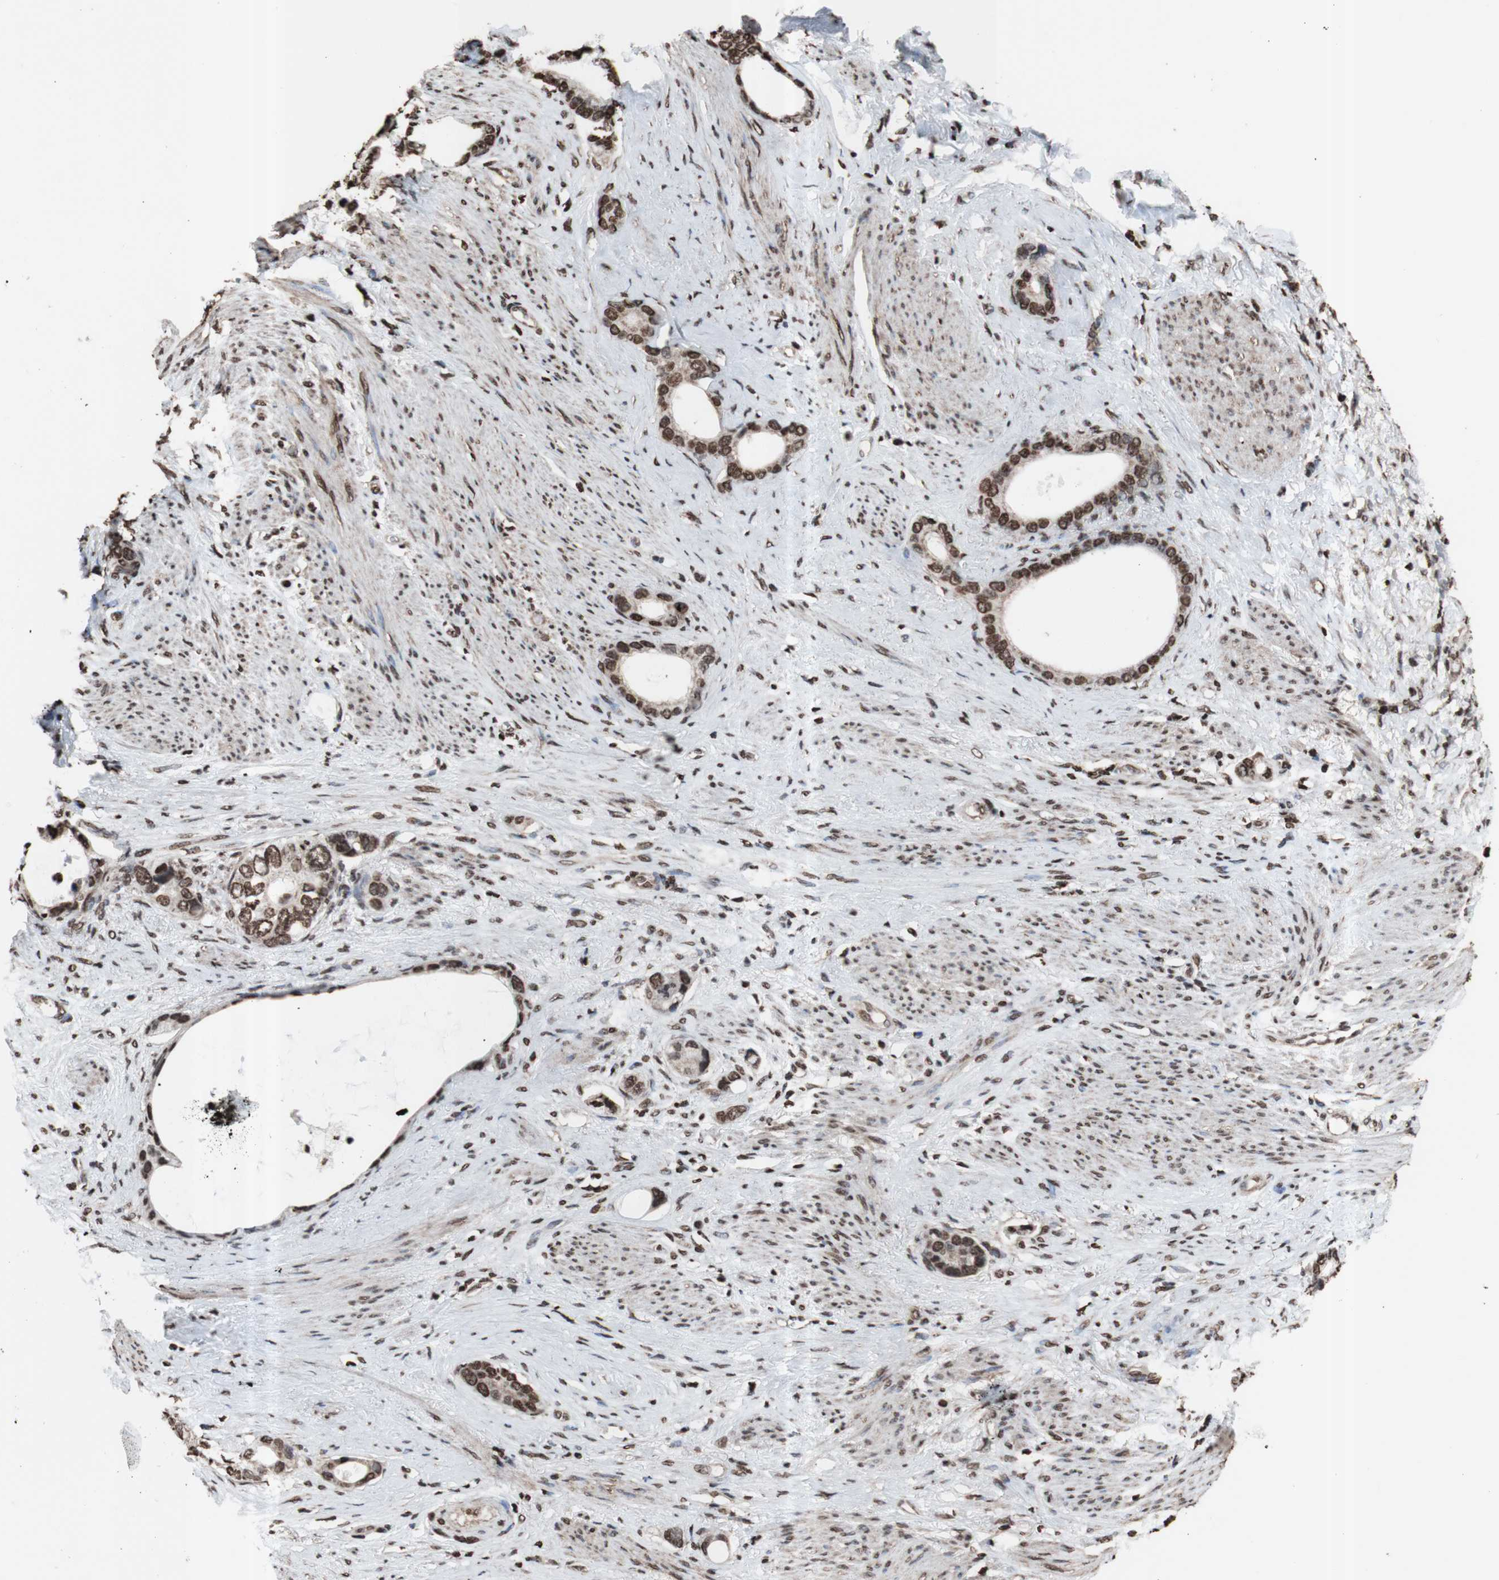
{"staining": {"intensity": "strong", "quantity": ">75%", "location": "nuclear"}, "tissue": "stomach cancer", "cell_type": "Tumor cells", "image_type": "cancer", "snomed": [{"axis": "morphology", "description": "Adenocarcinoma, NOS"}, {"axis": "topography", "description": "Stomach"}], "caption": "High-power microscopy captured an immunohistochemistry micrograph of adenocarcinoma (stomach), revealing strong nuclear positivity in about >75% of tumor cells. Nuclei are stained in blue.", "gene": "SNAI2", "patient": {"sex": "female", "age": 75}}